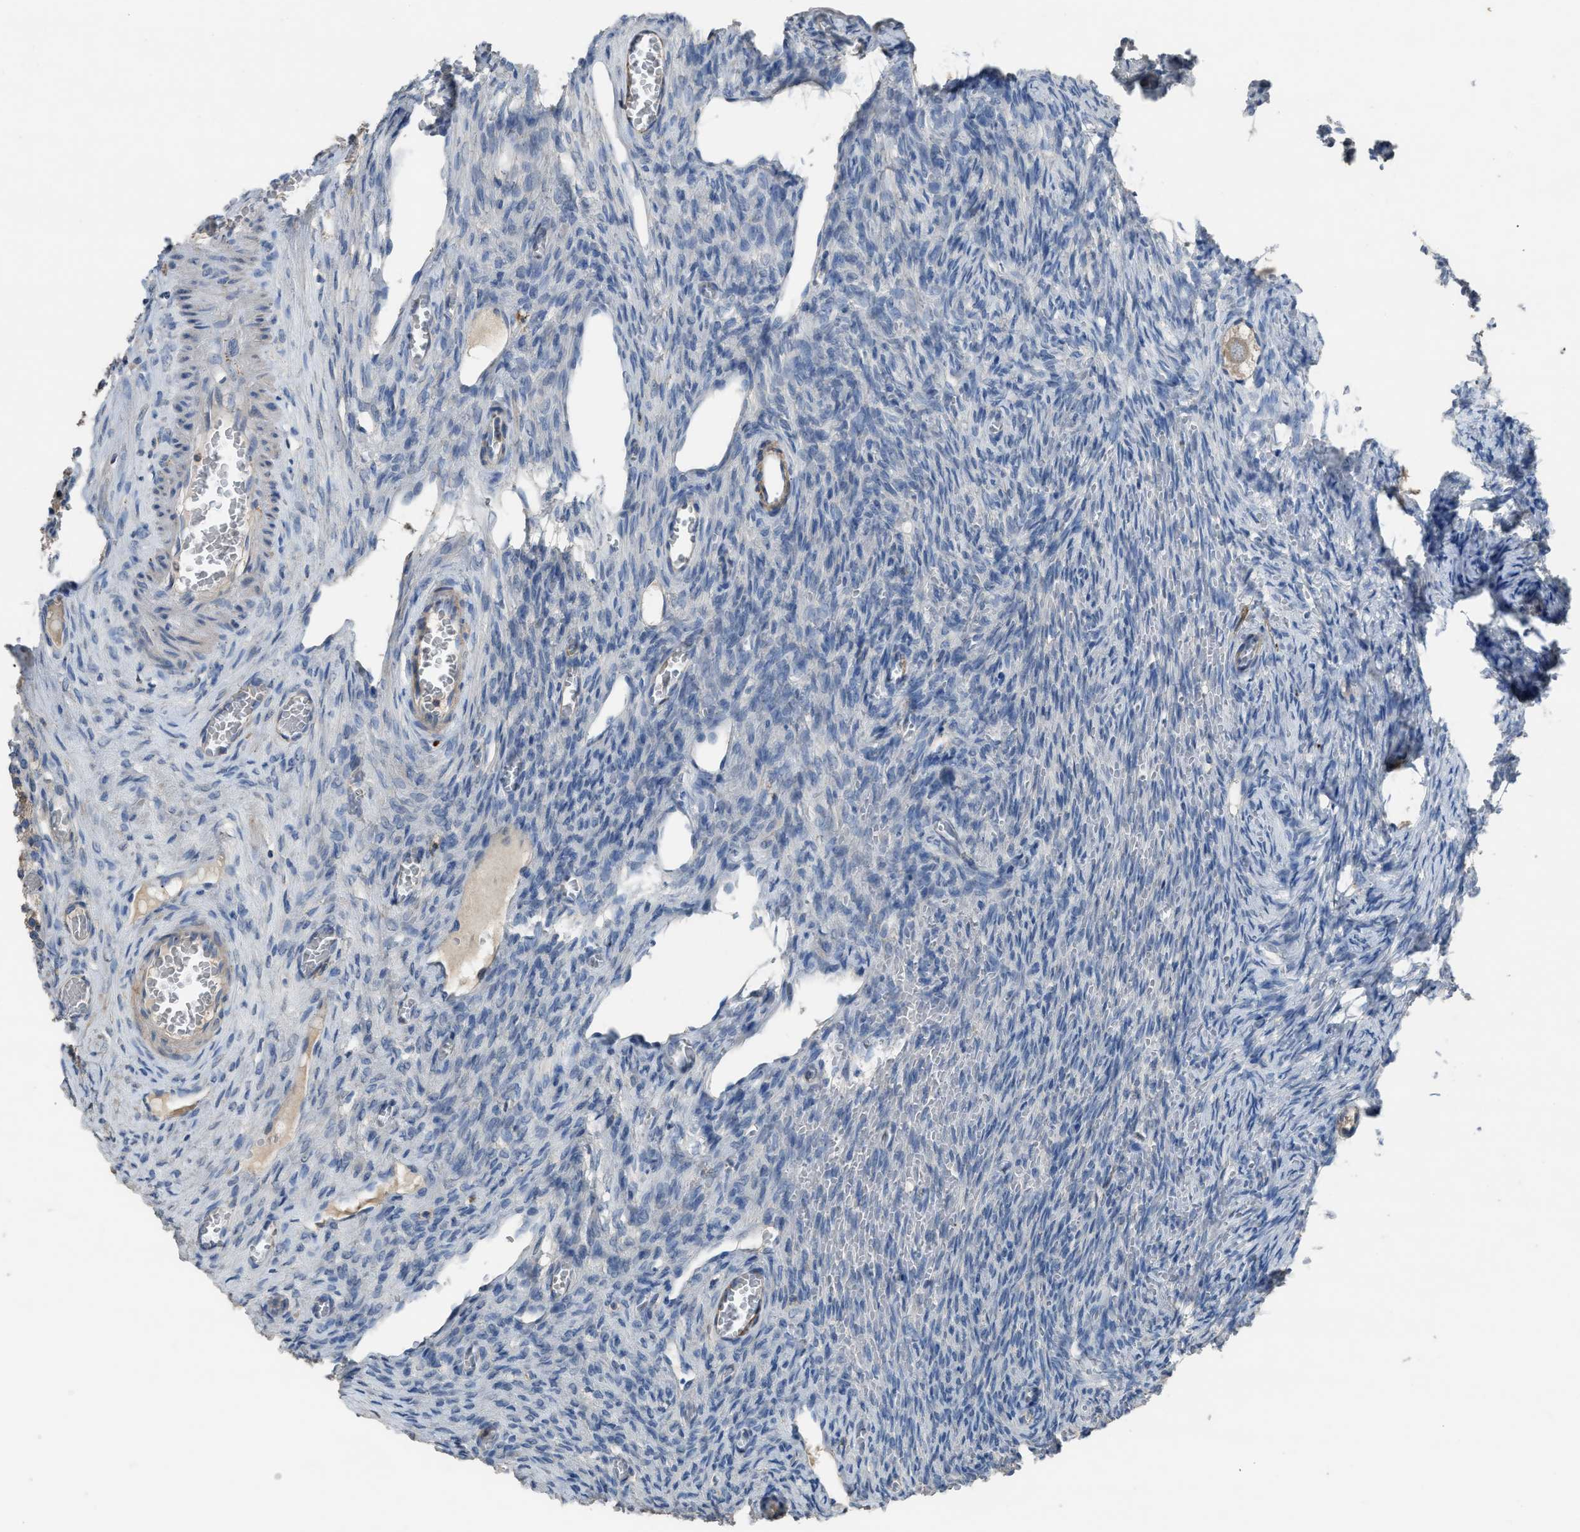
{"staining": {"intensity": "weak", "quantity": "<25%", "location": "cytoplasmic/membranous"}, "tissue": "ovary", "cell_type": "Follicle cells", "image_type": "normal", "snomed": [{"axis": "morphology", "description": "Normal tissue, NOS"}, {"axis": "topography", "description": "Ovary"}], "caption": "A high-resolution micrograph shows immunohistochemistry (IHC) staining of normal ovary, which exhibits no significant expression in follicle cells. (IHC, brightfield microscopy, high magnification).", "gene": "OR51E1", "patient": {"sex": "female", "age": 27}}